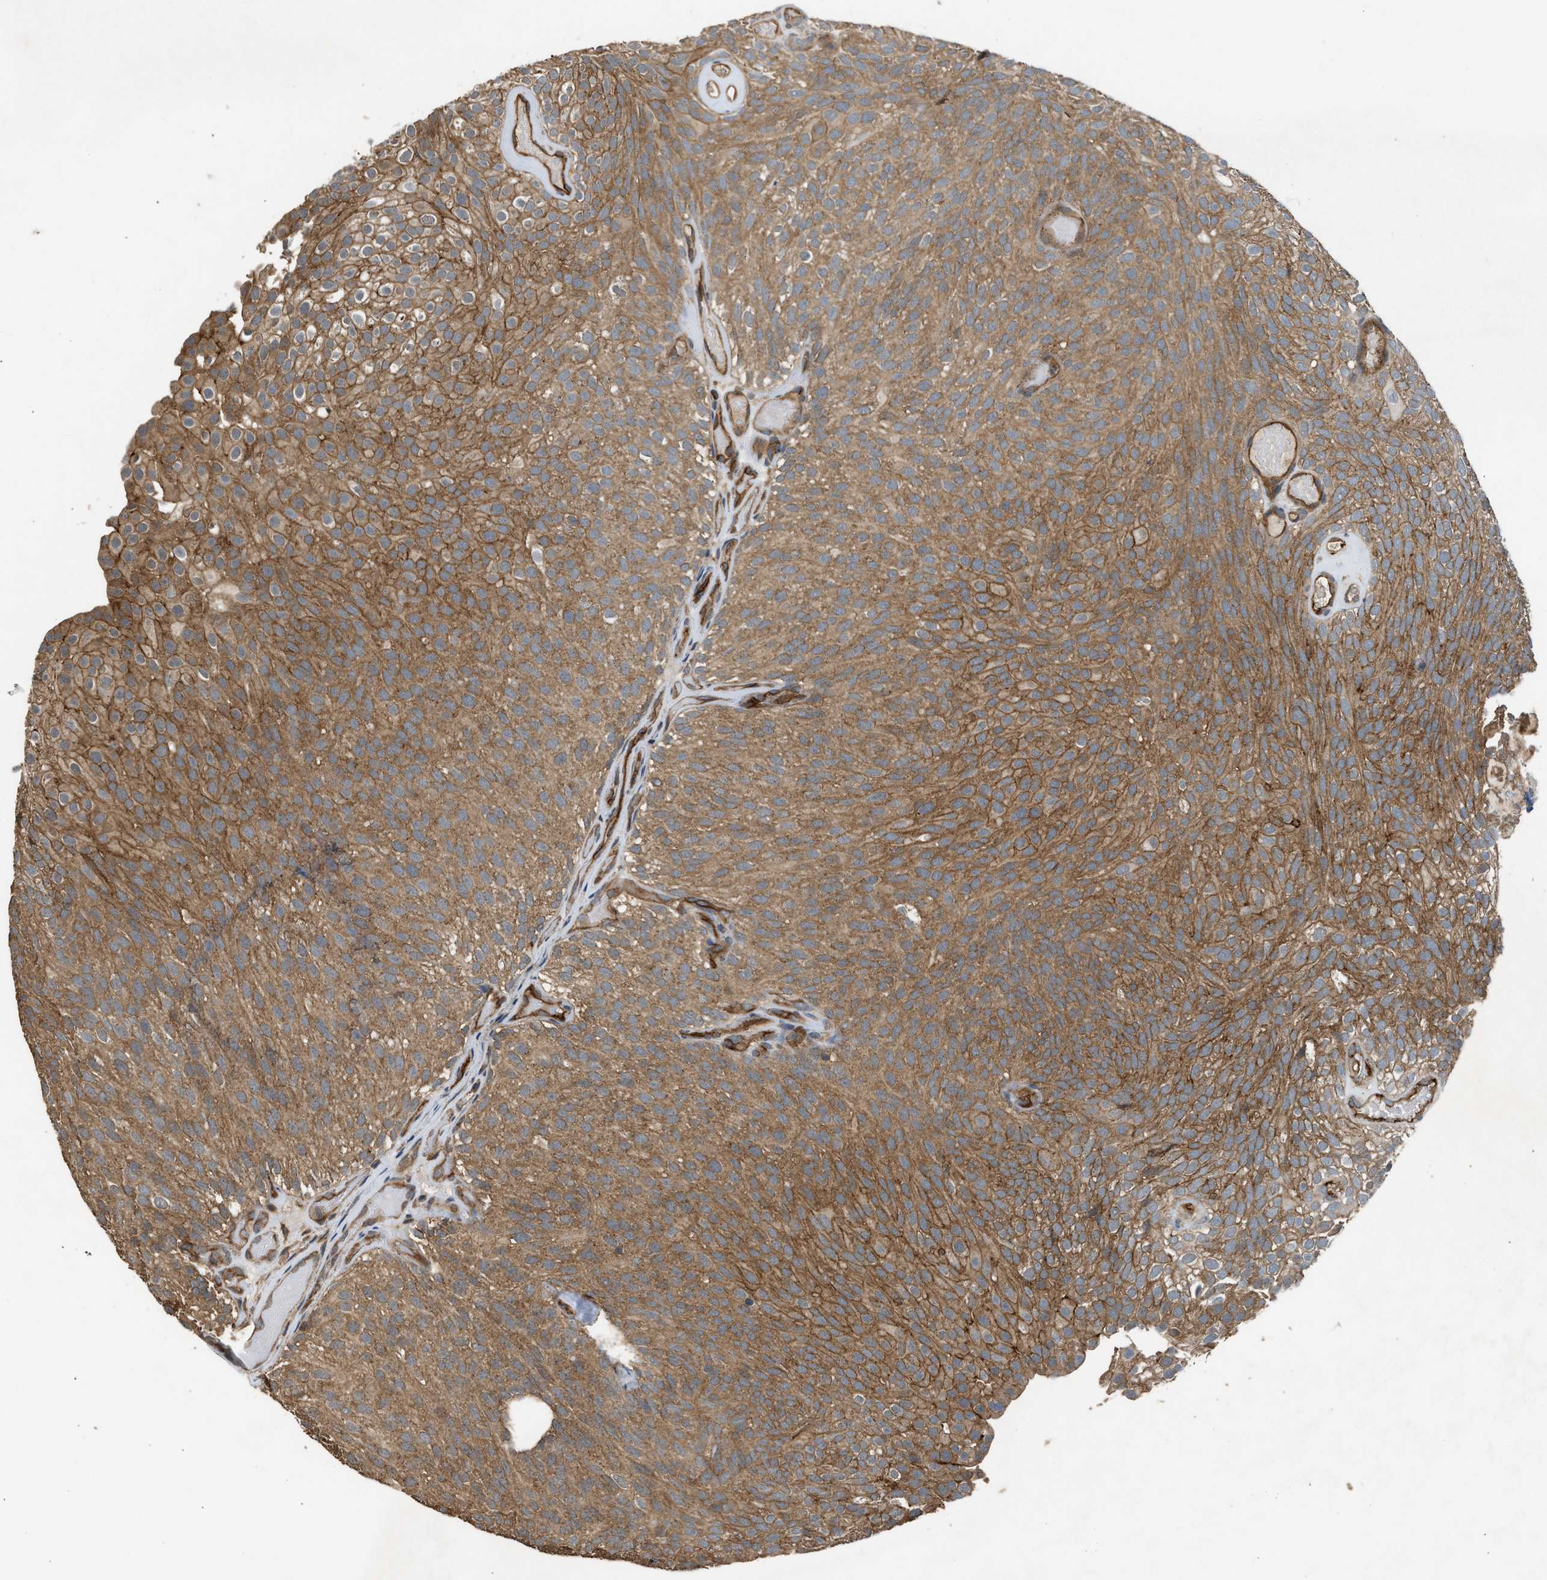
{"staining": {"intensity": "moderate", "quantity": ">75%", "location": "cytoplasmic/membranous"}, "tissue": "urothelial cancer", "cell_type": "Tumor cells", "image_type": "cancer", "snomed": [{"axis": "morphology", "description": "Urothelial carcinoma, Low grade"}, {"axis": "topography", "description": "Urinary bladder"}], "caption": "Immunohistochemical staining of urothelial carcinoma (low-grade) demonstrates moderate cytoplasmic/membranous protein staining in approximately >75% of tumor cells.", "gene": "HIP1R", "patient": {"sex": "male", "age": 78}}